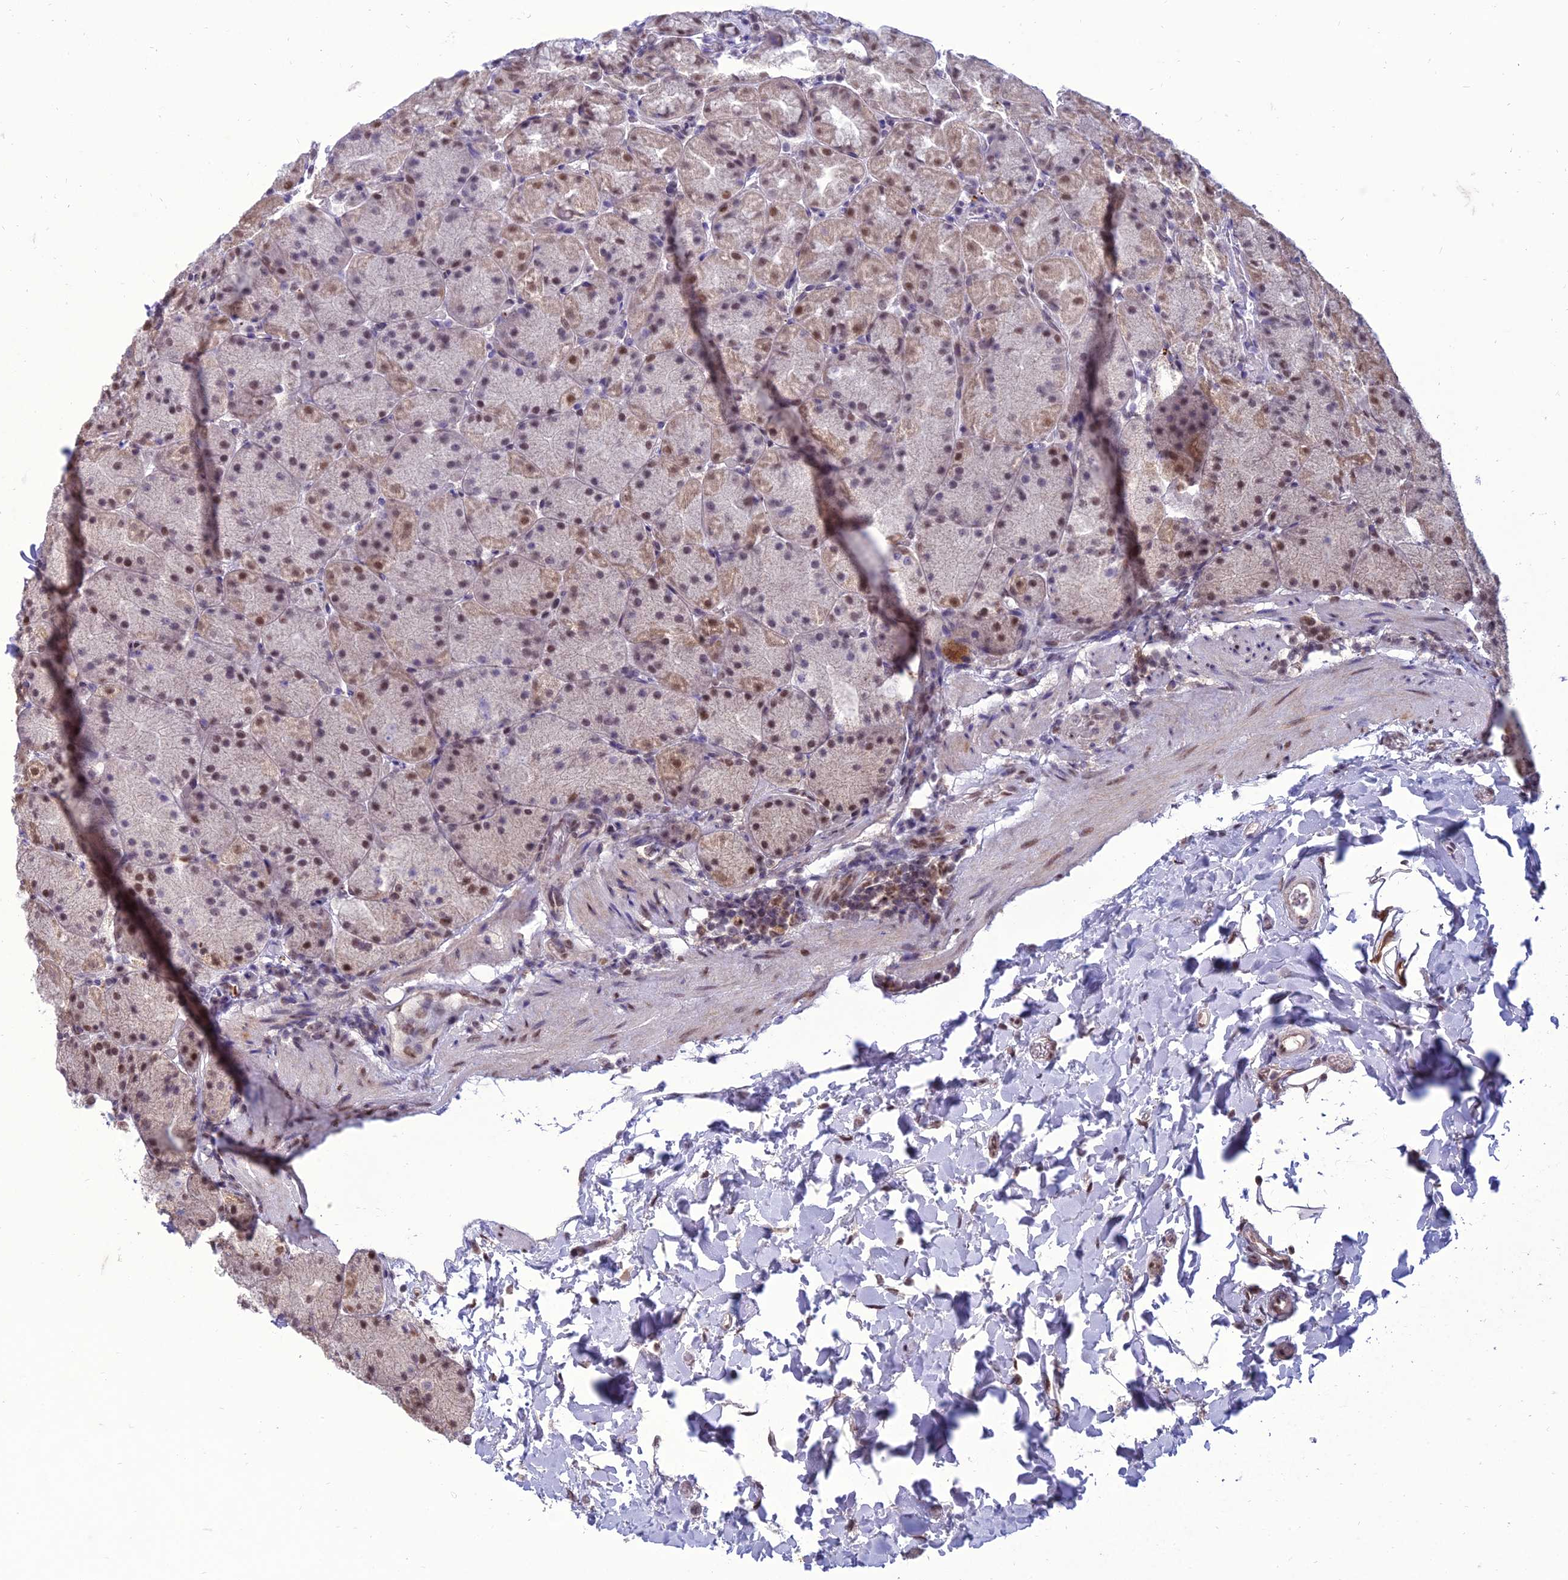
{"staining": {"intensity": "moderate", "quantity": "25%-75%", "location": "nuclear"}, "tissue": "stomach", "cell_type": "Glandular cells", "image_type": "normal", "snomed": [{"axis": "morphology", "description": "Normal tissue, NOS"}, {"axis": "topography", "description": "Stomach, upper"}, {"axis": "topography", "description": "Stomach, lower"}], "caption": "The micrograph exhibits staining of unremarkable stomach, revealing moderate nuclear protein expression (brown color) within glandular cells. Using DAB (3,3'-diaminobenzidine) (brown) and hematoxylin (blue) stains, captured at high magnification using brightfield microscopy.", "gene": "RANBP3", "patient": {"sex": "male", "age": 67}}